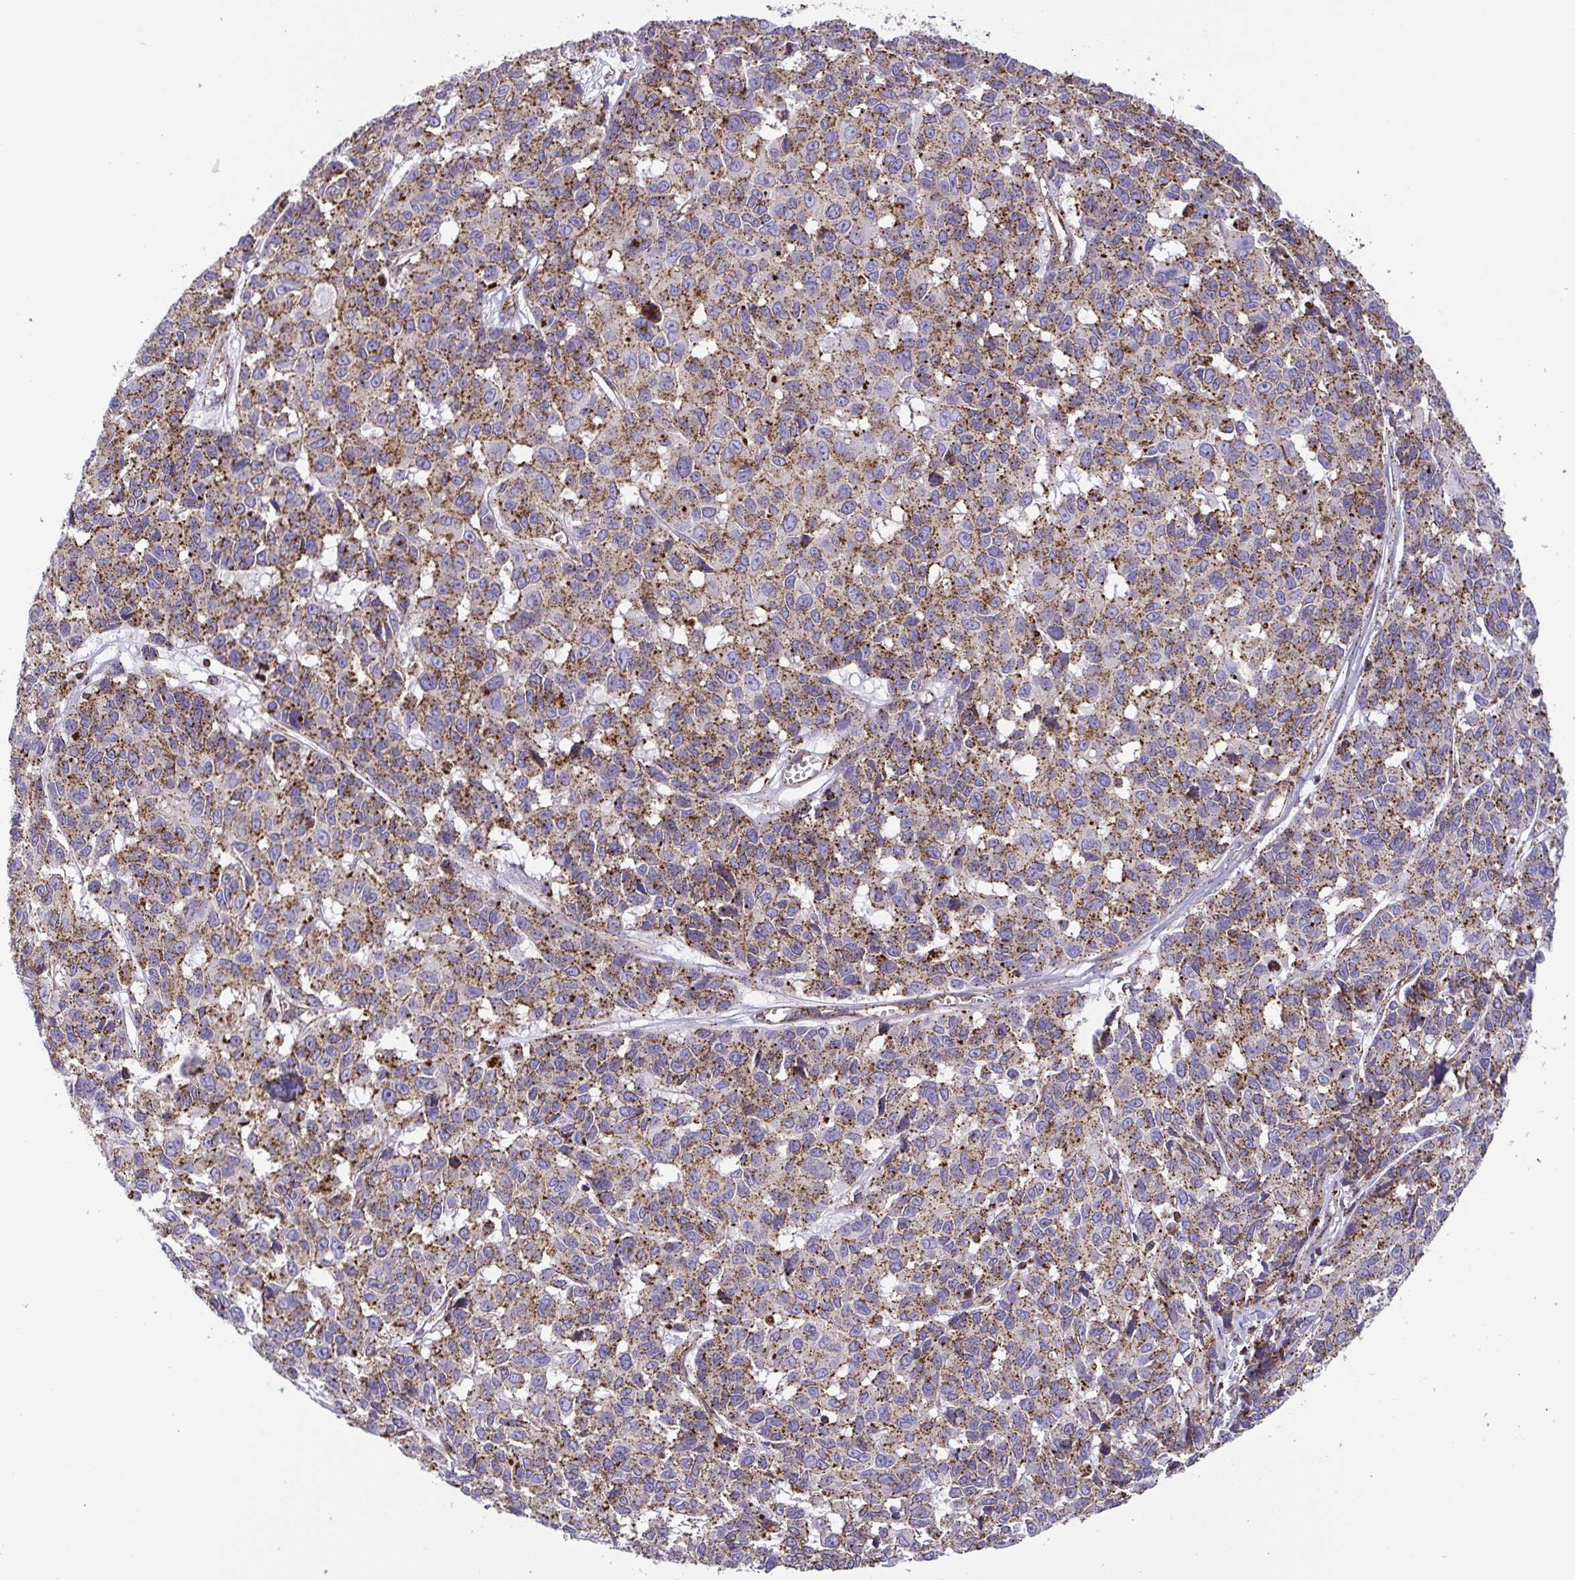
{"staining": {"intensity": "moderate", "quantity": ">75%", "location": "cytoplasmic/membranous"}, "tissue": "melanoma", "cell_type": "Tumor cells", "image_type": "cancer", "snomed": [{"axis": "morphology", "description": "Malignant melanoma, NOS"}, {"axis": "topography", "description": "Skin"}], "caption": "IHC (DAB (3,3'-diaminobenzidine)) staining of melanoma exhibits moderate cytoplasmic/membranous protein positivity in approximately >75% of tumor cells. (IHC, brightfield microscopy, high magnification).", "gene": "CHMP1B", "patient": {"sex": "female", "age": 66}}